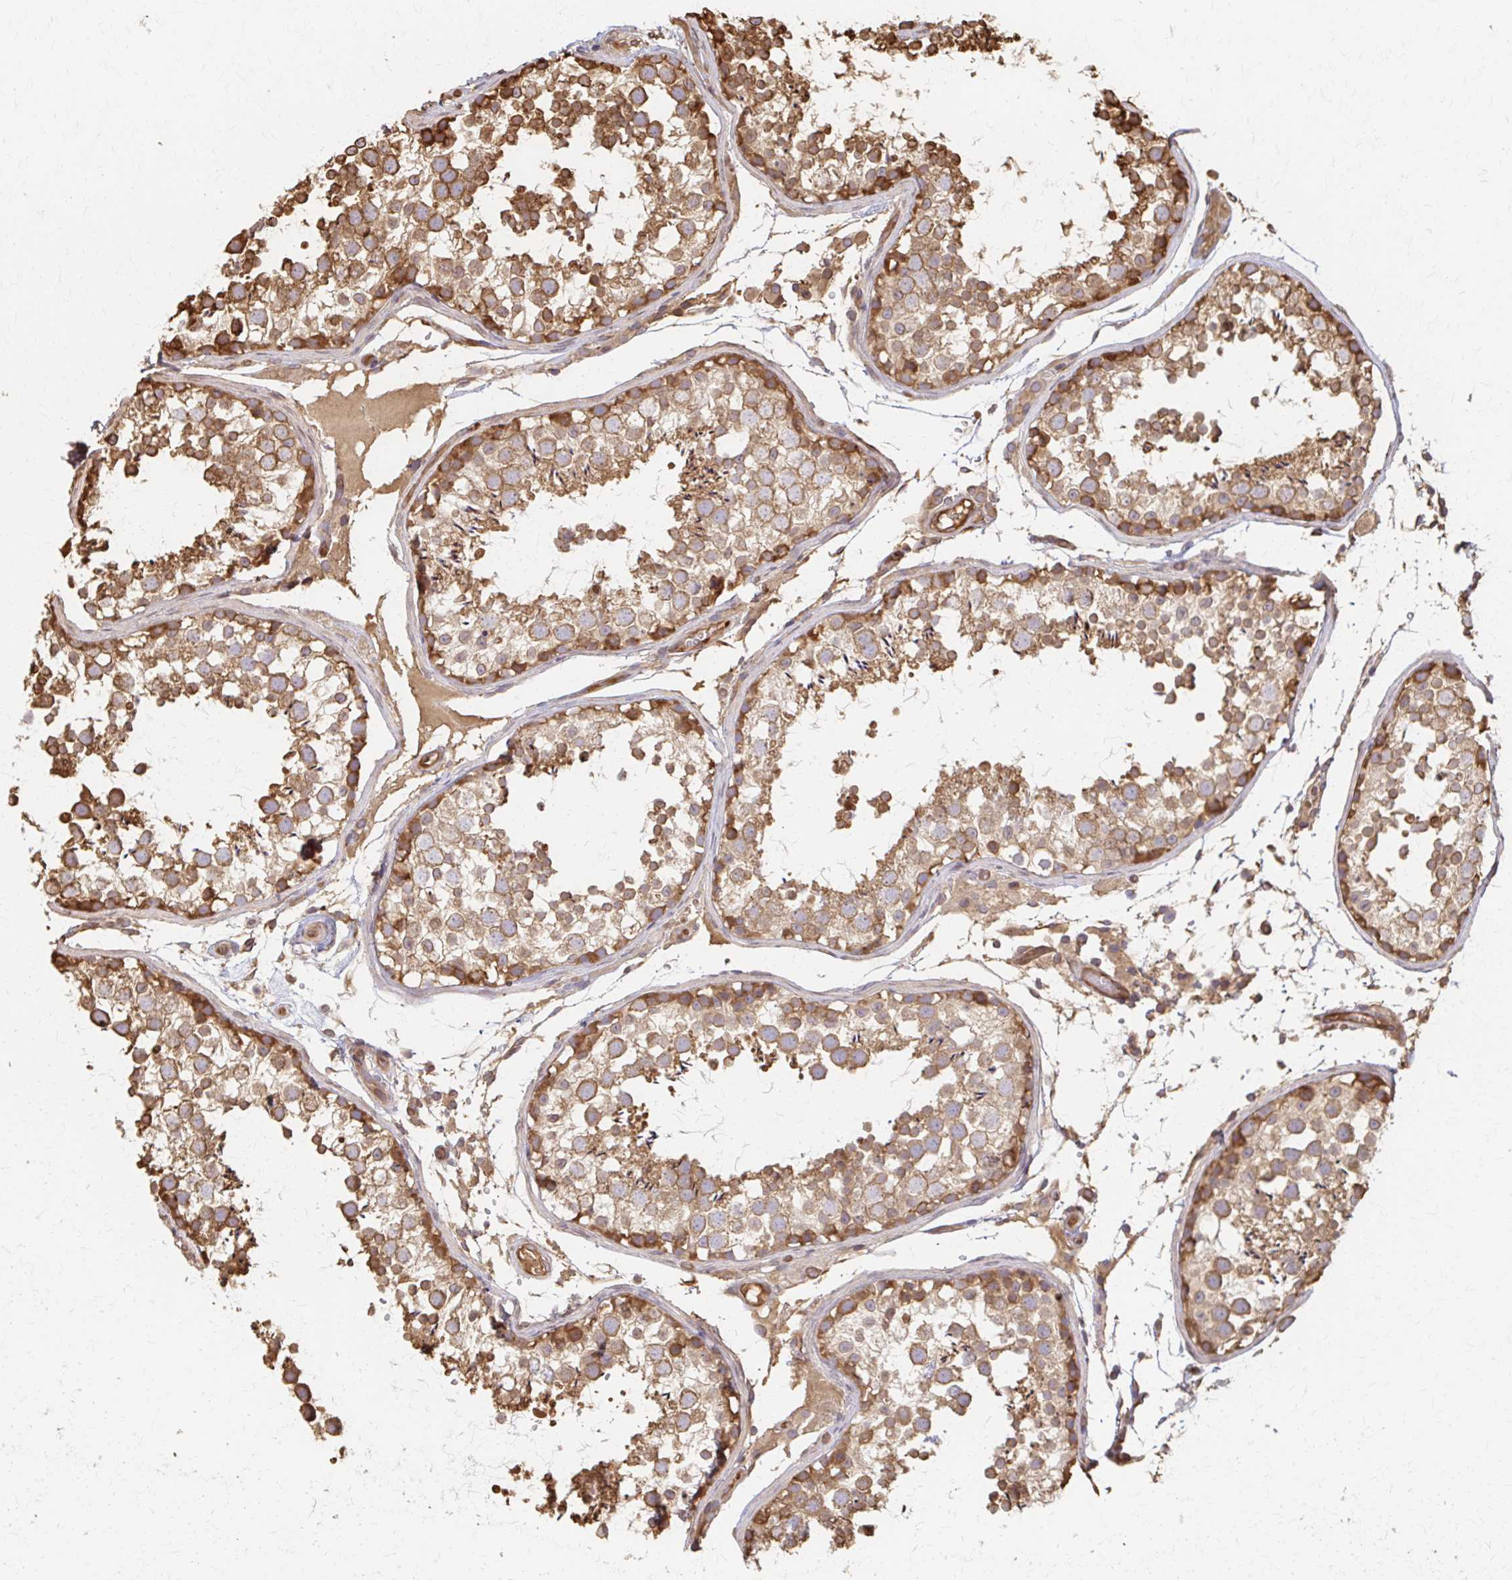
{"staining": {"intensity": "moderate", "quantity": ">75%", "location": "cytoplasmic/membranous"}, "tissue": "testis", "cell_type": "Cells in seminiferous ducts", "image_type": "normal", "snomed": [{"axis": "morphology", "description": "Normal tissue, NOS"}, {"axis": "topography", "description": "Testis"}], "caption": "Human testis stained for a protein (brown) reveals moderate cytoplasmic/membranous positive positivity in approximately >75% of cells in seminiferous ducts.", "gene": "ARHGAP35", "patient": {"sex": "male", "age": 29}}